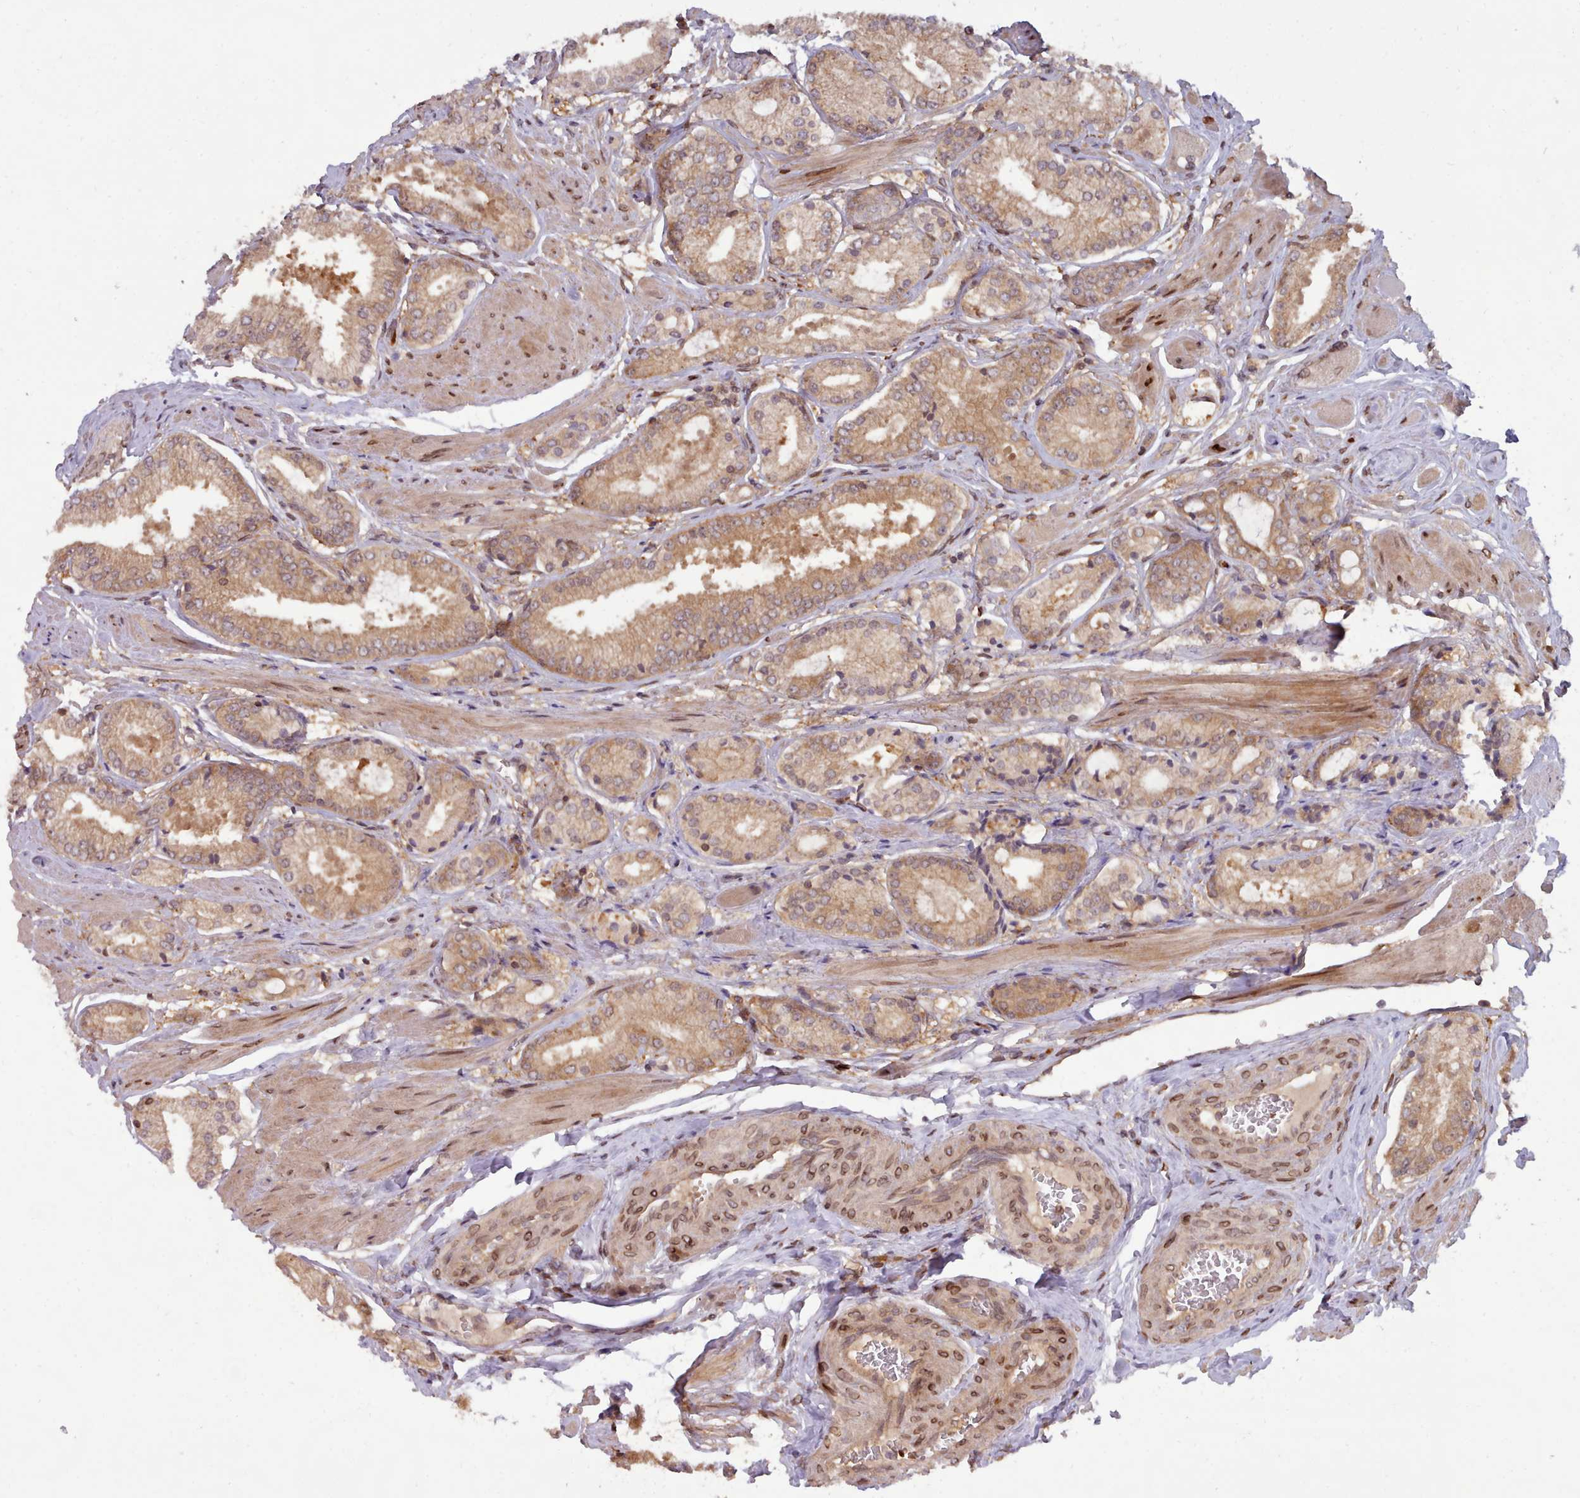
{"staining": {"intensity": "moderate", "quantity": ">75%", "location": "cytoplasmic/membranous"}, "tissue": "prostate cancer", "cell_type": "Tumor cells", "image_type": "cancer", "snomed": [{"axis": "morphology", "description": "Adenocarcinoma, High grade"}, {"axis": "topography", "description": "Prostate and seminal vesicle, NOS"}], "caption": "Moderate cytoplasmic/membranous positivity is identified in about >75% of tumor cells in prostate cancer (adenocarcinoma (high-grade)).", "gene": "UBE2G1", "patient": {"sex": "male", "age": 64}}